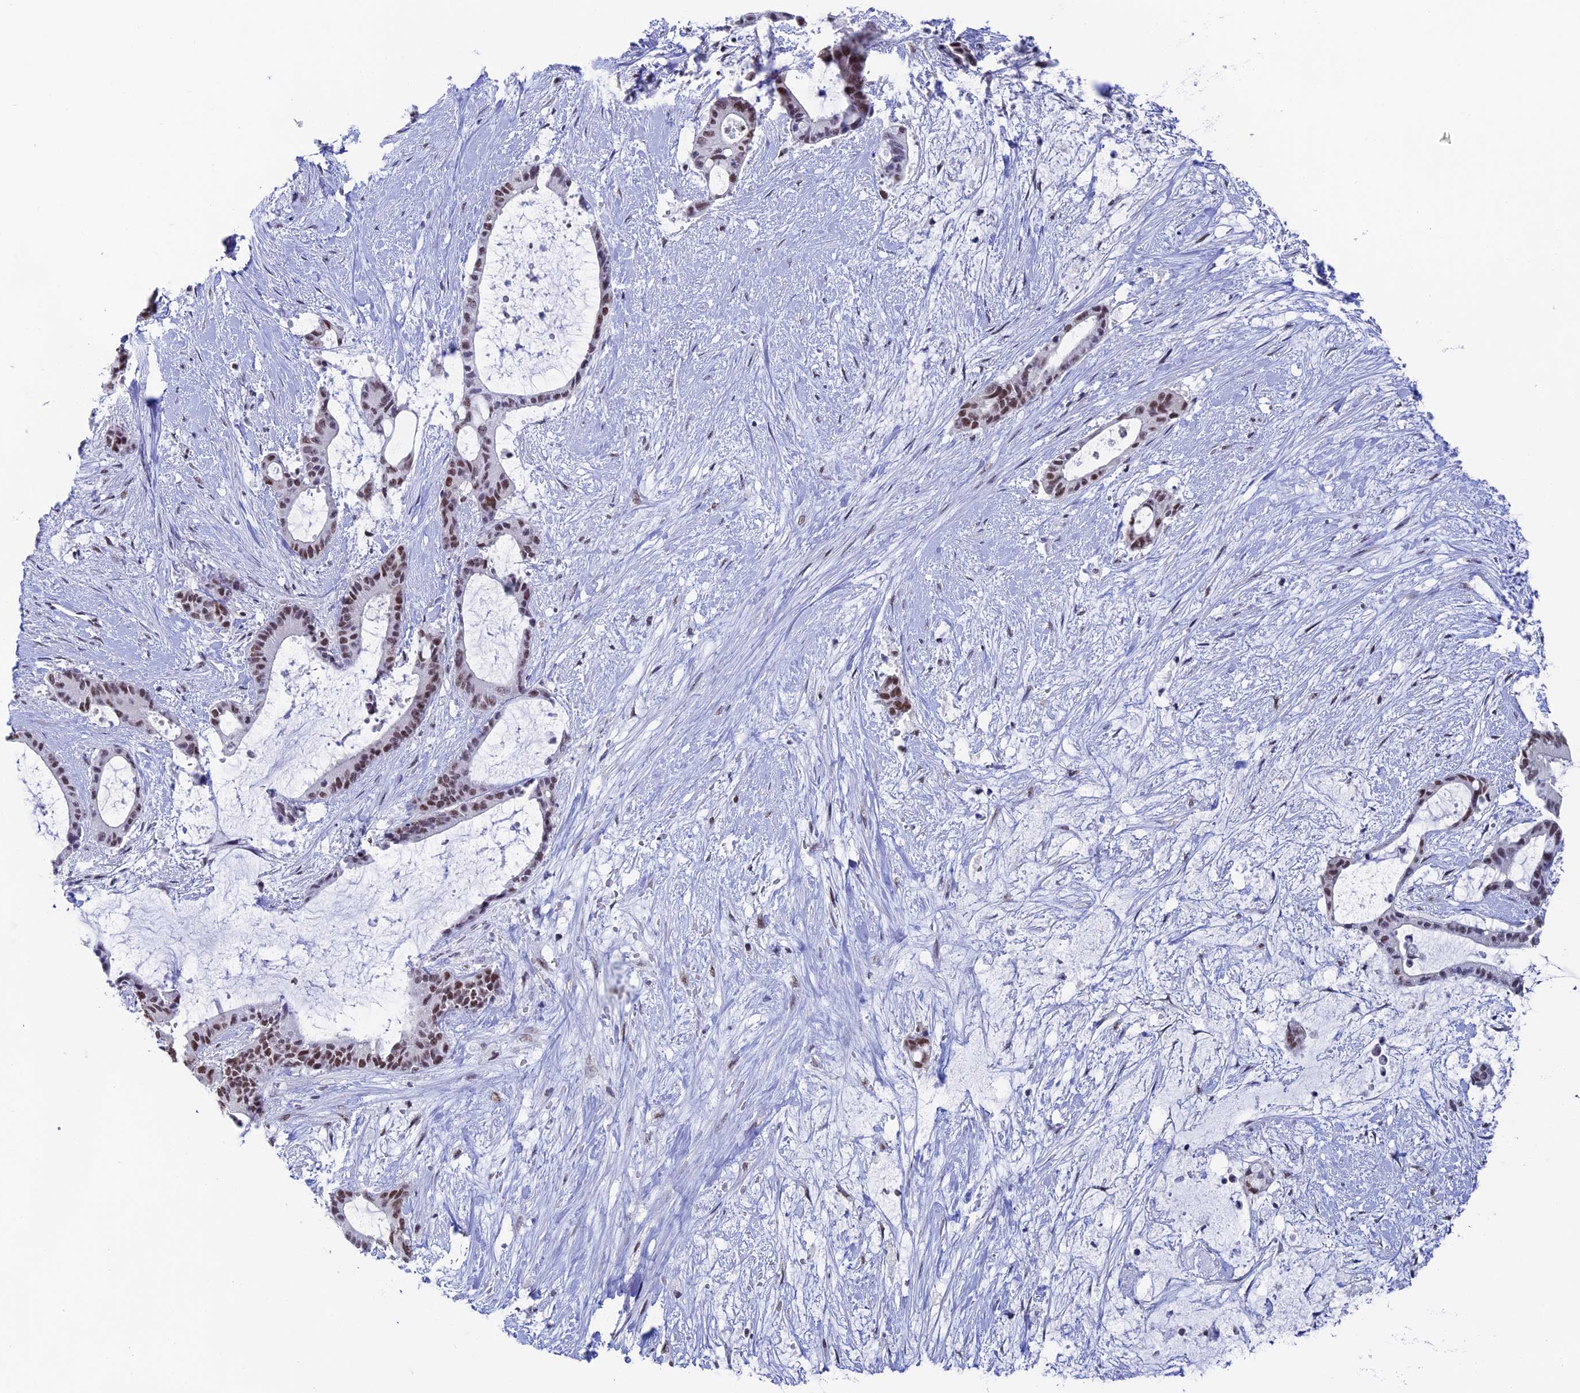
{"staining": {"intensity": "moderate", "quantity": ">75%", "location": "nuclear"}, "tissue": "liver cancer", "cell_type": "Tumor cells", "image_type": "cancer", "snomed": [{"axis": "morphology", "description": "Normal tissue, NOS"}, {"axis": "morphology", "description": "Cholangiocarcinoma"}, {"axis": "topography", "description": "Liver"}, {"axis": "topography", "description": "Peripheral nerve tissue"}], "caption": "Moderate nuclear expression for a protein is identified in about >75% of tumor cells of liver cancer using IHC.", "gene": "CD2BP2", "patient": {"sex": "female", "age": 73}}